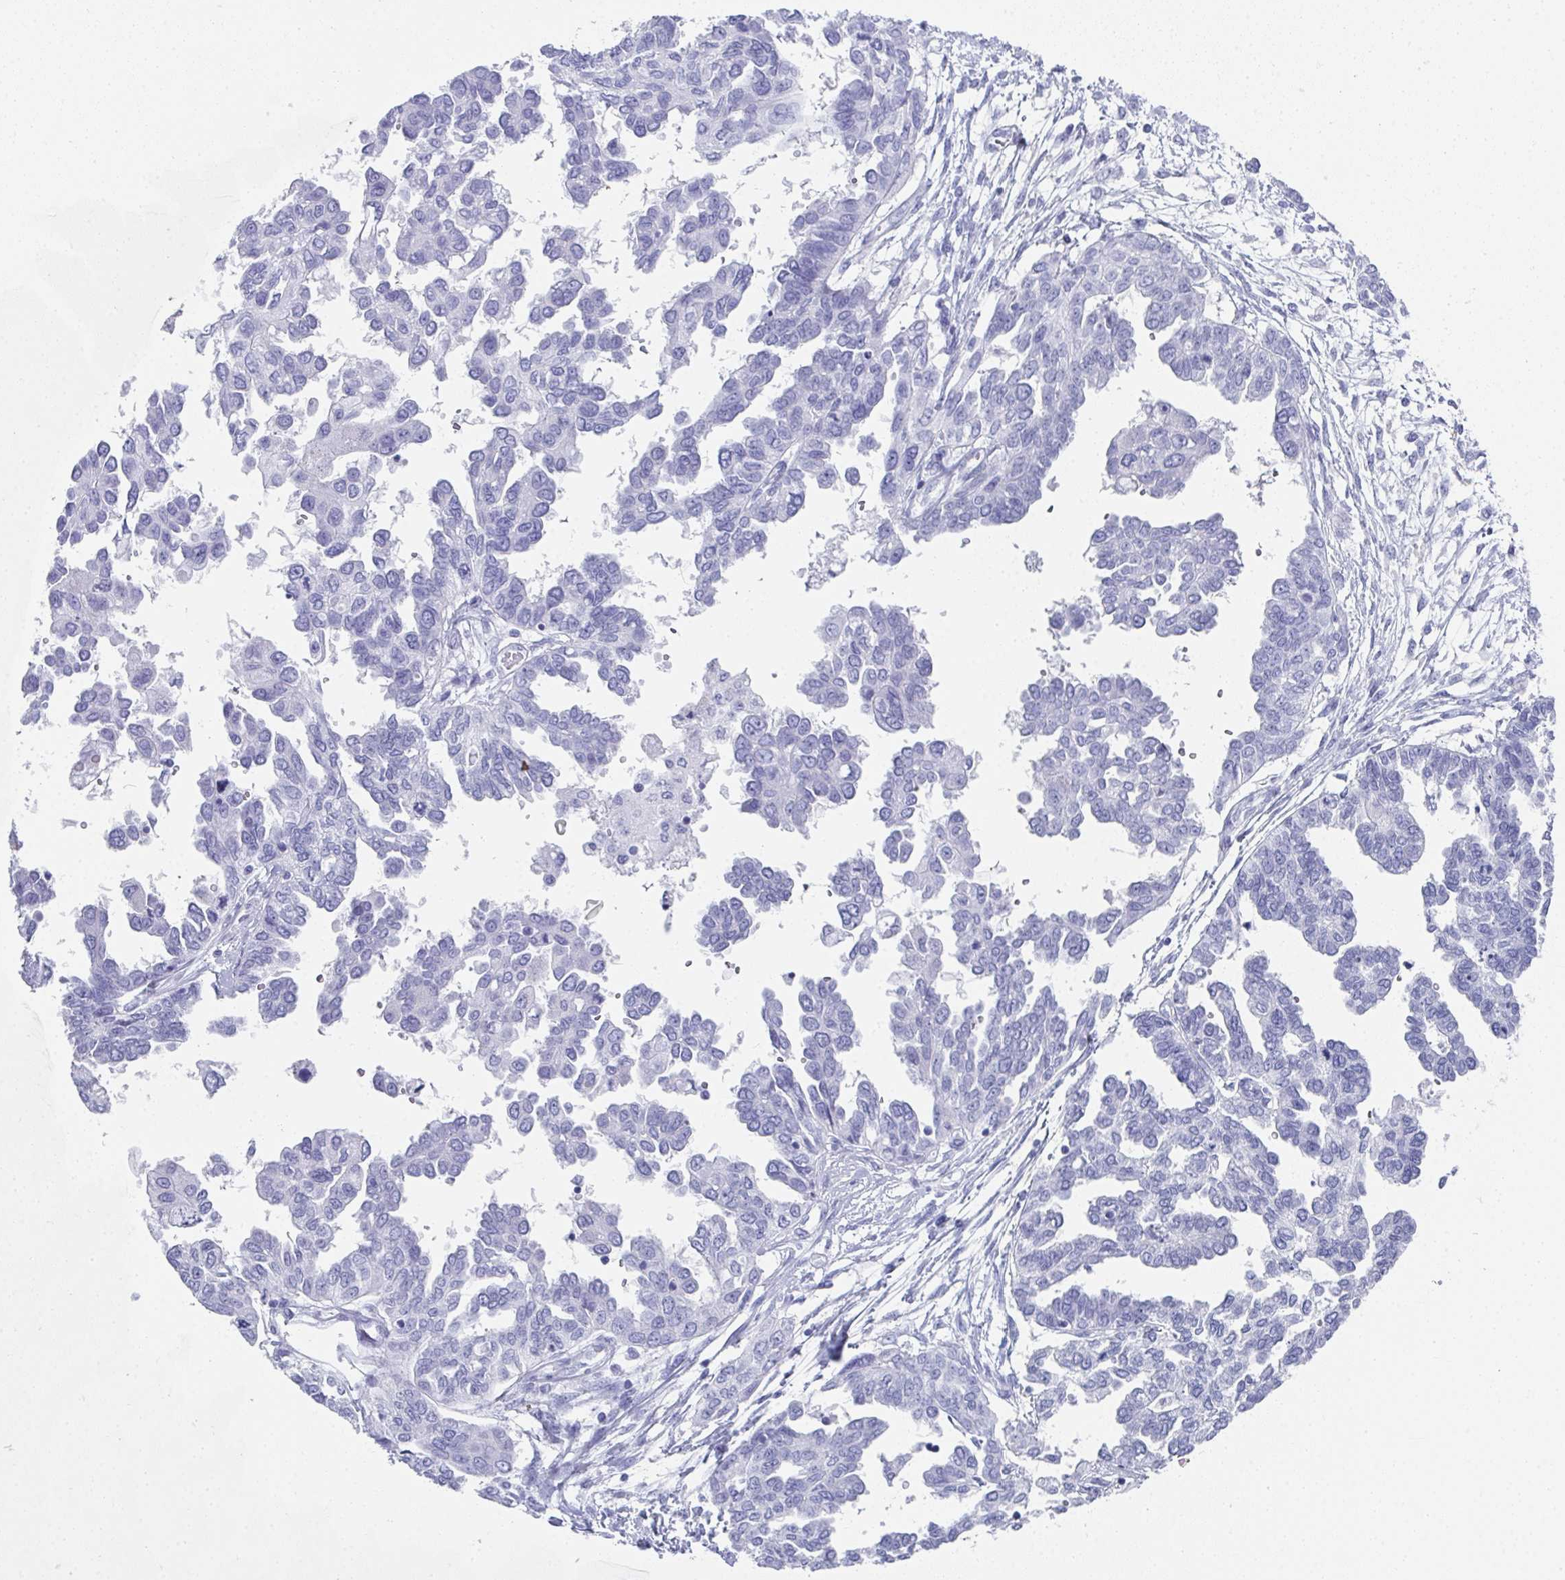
{"staining": {"intensity": "negative", "quantity": "none", "location": "none"}, "tissue": "ovarian cancer", "cell_type": "Tumor cells", "image_type": "cancer", "snomed": [{"axis": "morphology", "description": "Cystadenocarcinoma, serous, NOS"}, {"axis": "topography", "description": "Ovary"}], "caption": "An immunohistochemistry histopathology image of ovarian cancer (serous cystadenocarcinoma) is shown. There is no staining in tumor cells of ovarian cancer (serous cystadenocarcinoma).", "gene": "SYCP1", "patient": {"sex": "female", "age": 53}}